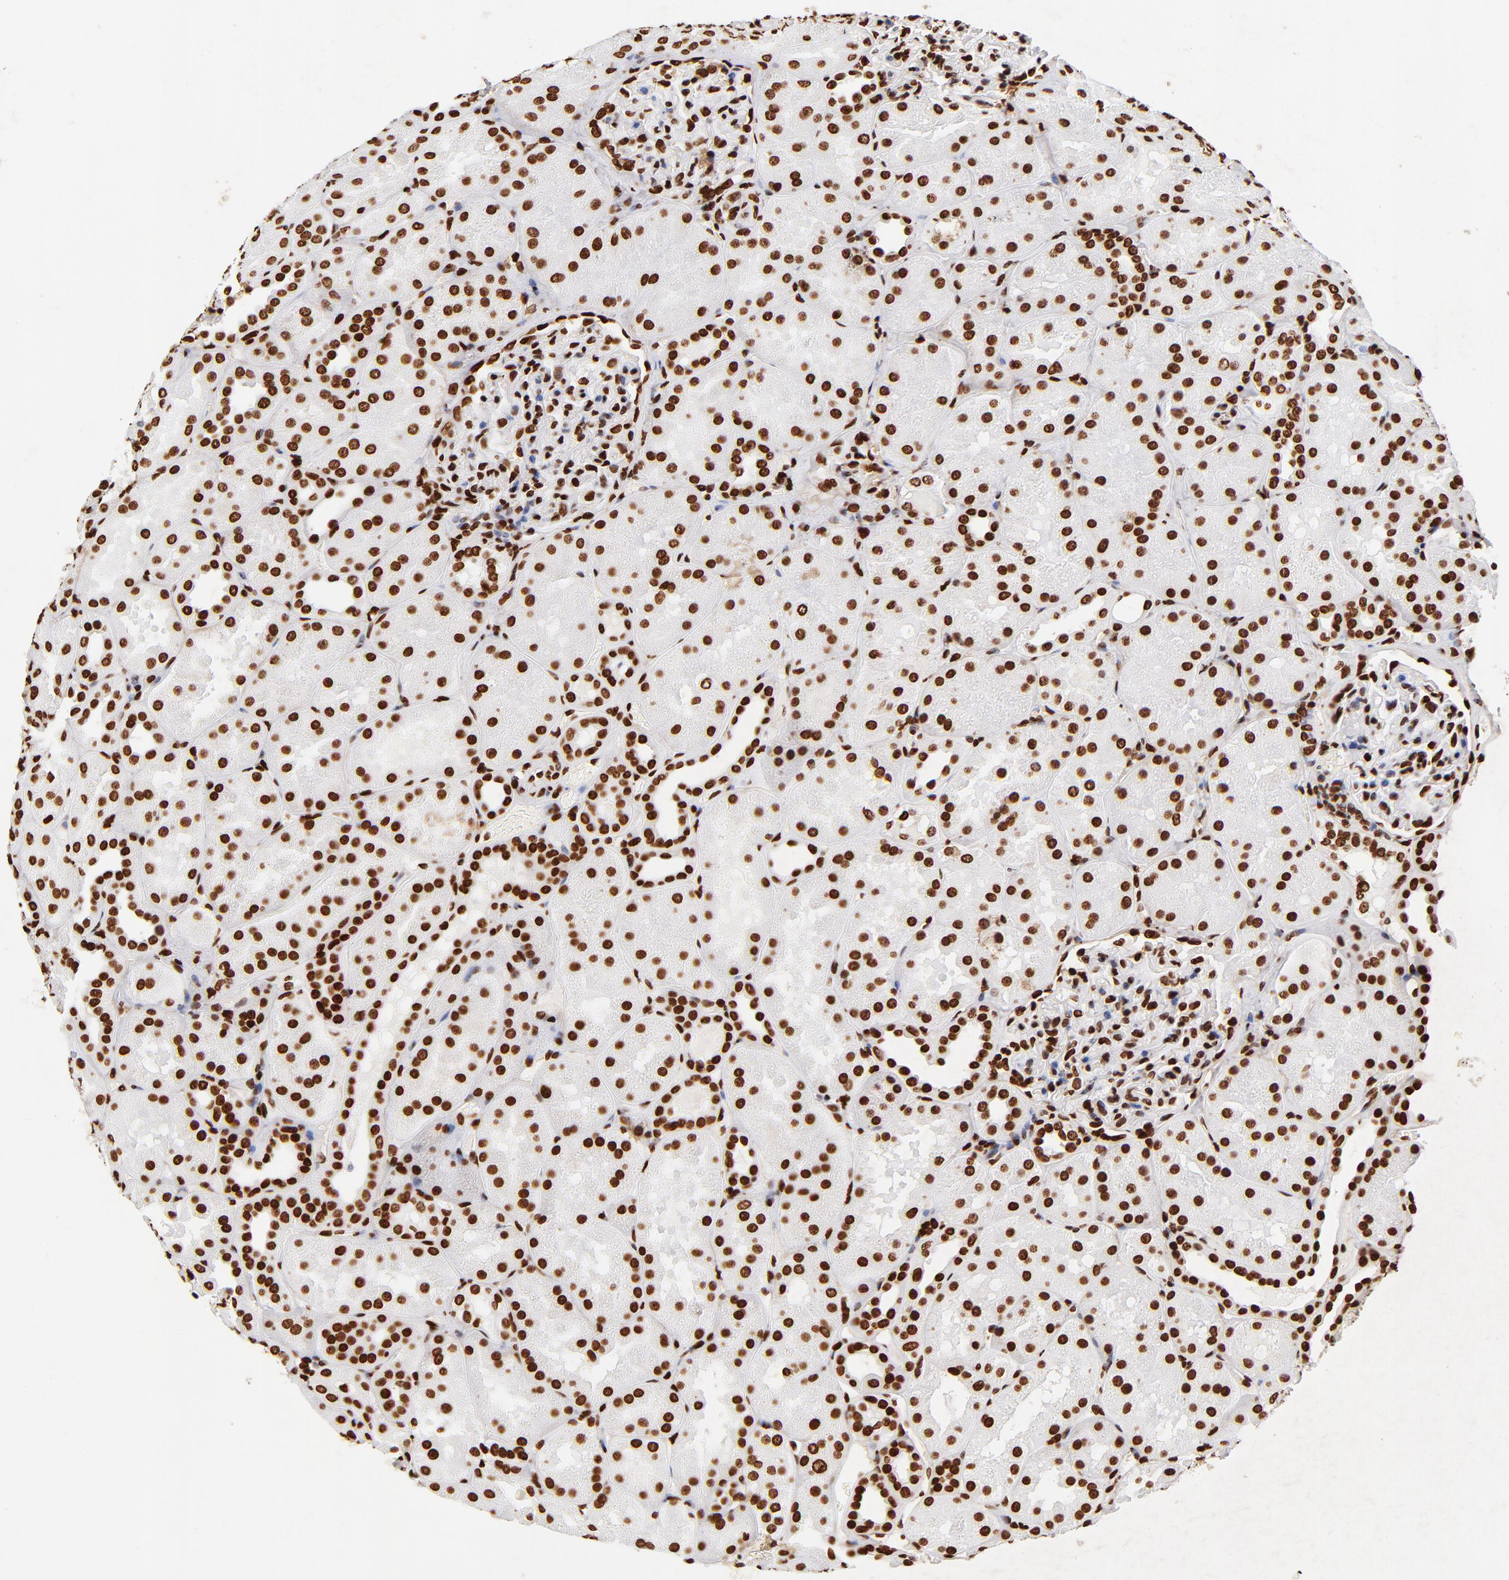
{"staining": {"intensity": "strong", "quantity": ">75%", "location": "nuclear"}, "tissue": "kidney", "cell_type": "Cells in glomeruli", "image_type": "normal", "snomed": [{"axis": "morphology", "description": "Normal tissue, NOS"}, {"axis": "topography", "description": "Kidney"}], "caption": "Immunohistochemistry (IHC) (DAB) staining of benign human kidney displays strong nuclear protein positivity in about >75% of cells in glomeruli.", "gene": "FBH1", "patient": {"sex": "male", "age": 28}}